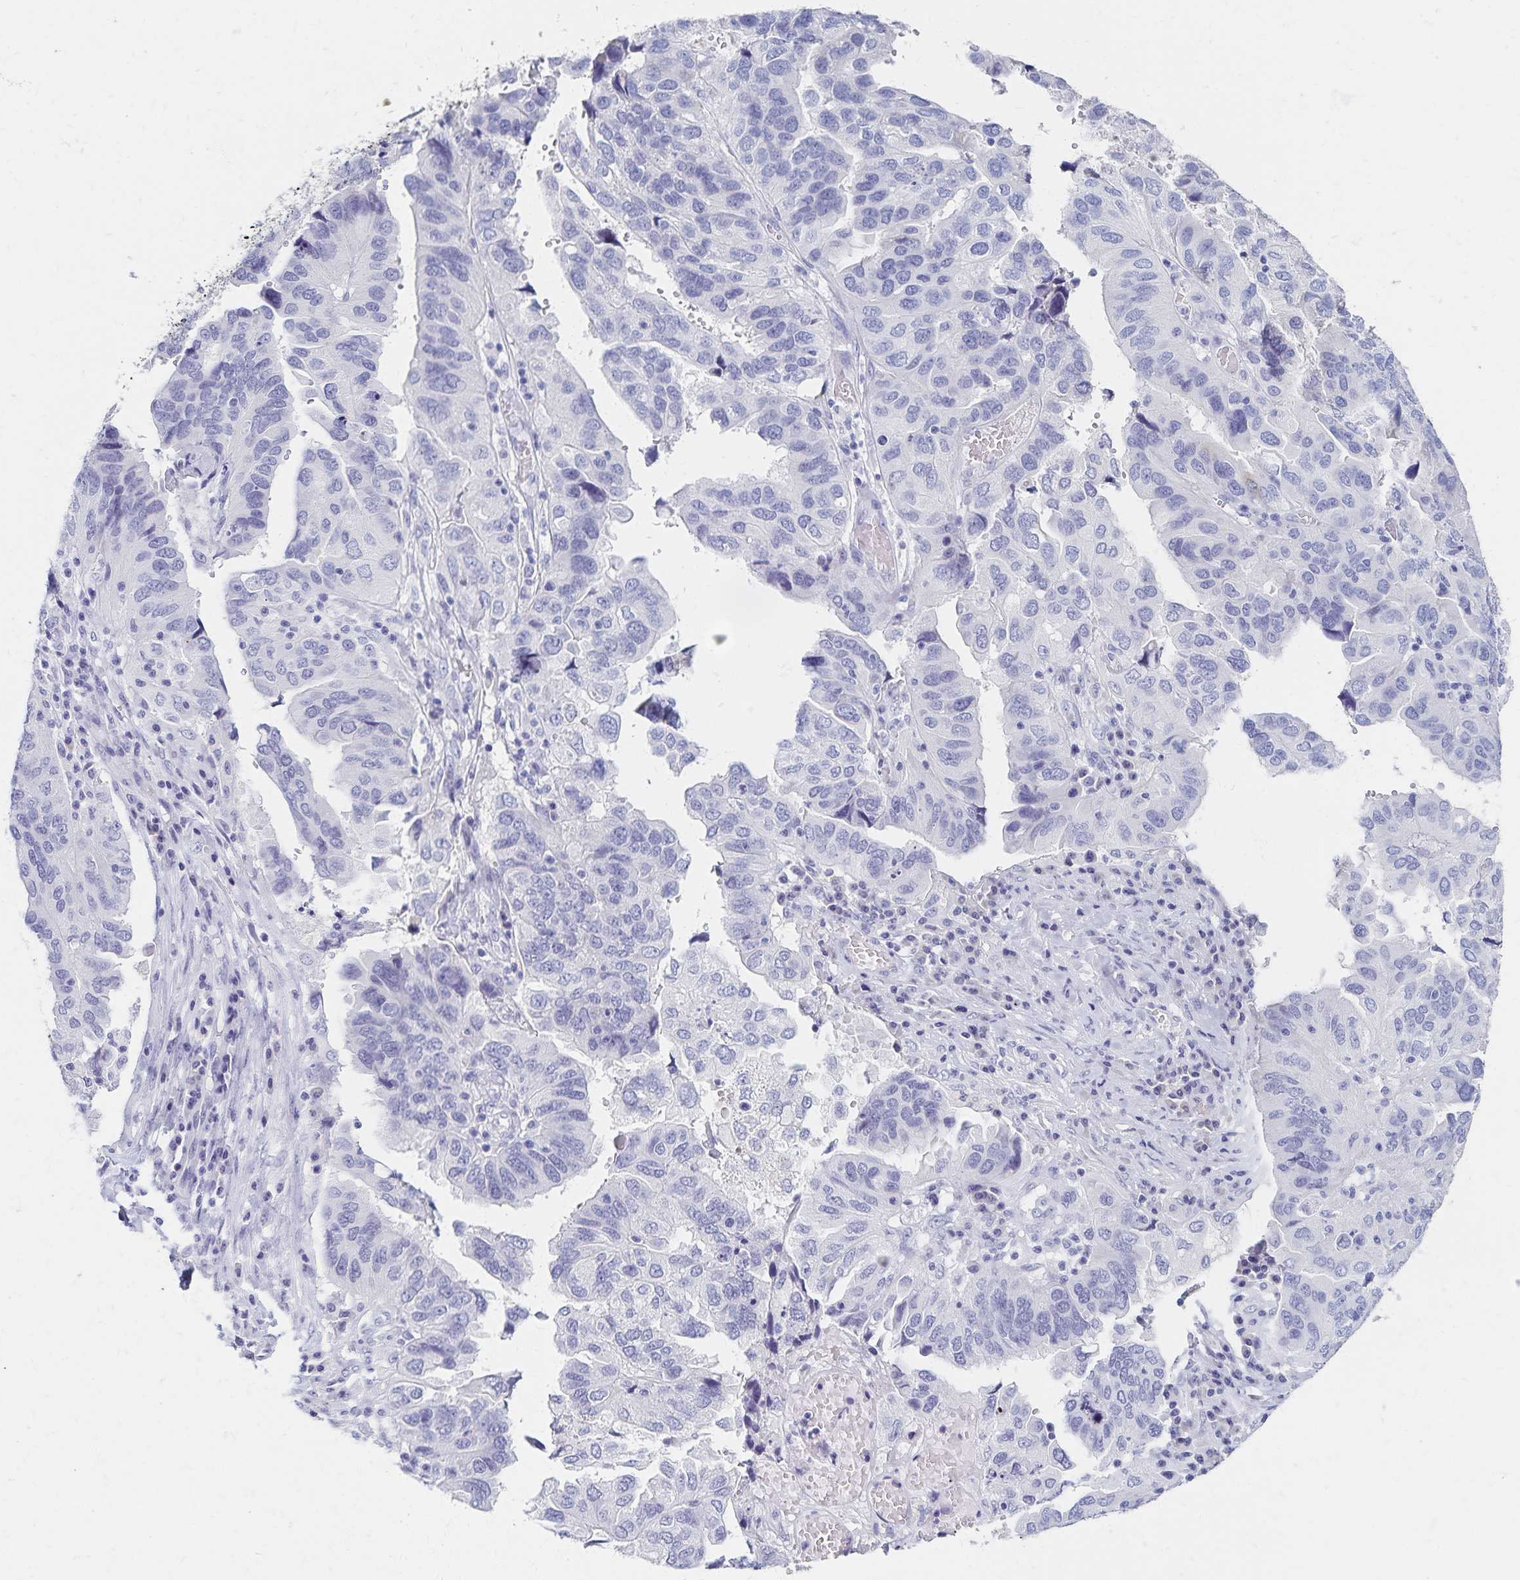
{"staining": {"intensity": "negative", "quantity": "none", "location": "none"}, "tissue": "ovarian cancer", "cell_type": "Tumor cells", "image_type": "cancer", "snomed": [{"axis": "morphology", "description": "Cystadenocarcinoma, serous, NOS"}, {"axis": "topography", "description": "Ovary"}], "caption": "This is an immunohistochemistry image of human ovarian cancer (serous cystadenocarcinoma). There is no expression in tumor cells.", "gene": "C2orf50", "patient": {"sex": "female", "age": 79}}